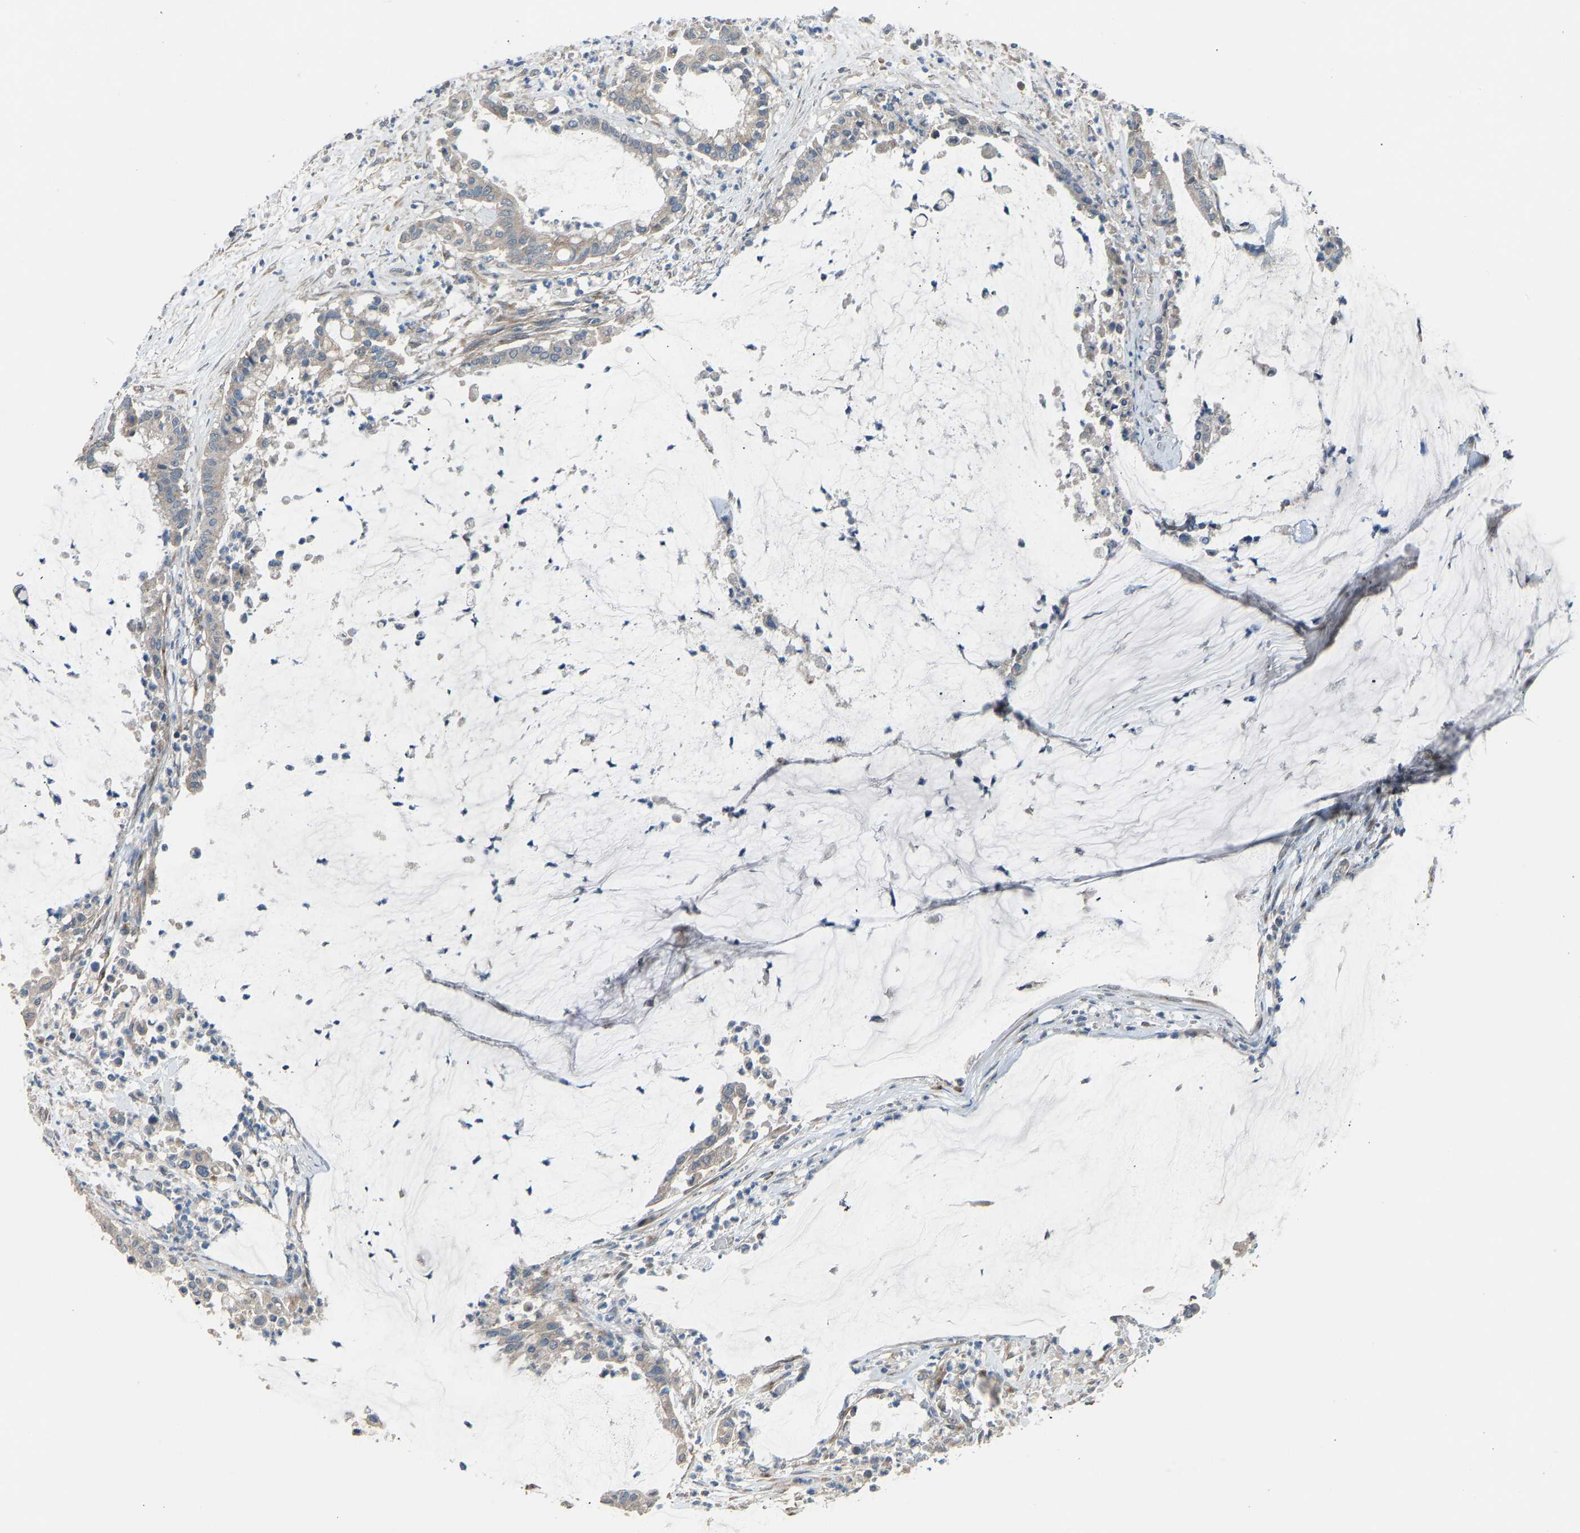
{"staining": {"intensity": "negative", "quantity": "none", "location": "none"}, "tissue": "pancreatic cancer", "cell_type": "Tumor cells", "image_type": "cancer", "snomed": [{"axis": "morphology", "description": "Adenocarcinoma, NOS"}, {"axis": "topography", "description": "Pancreas"}], "caption": "Immunohistochemical staining of human adenocarcinoma (pancreatic) shows no significant staining in tumor cells.", "gene": "SLC43A1", "patient": {"sex": "male", "age": 41}}